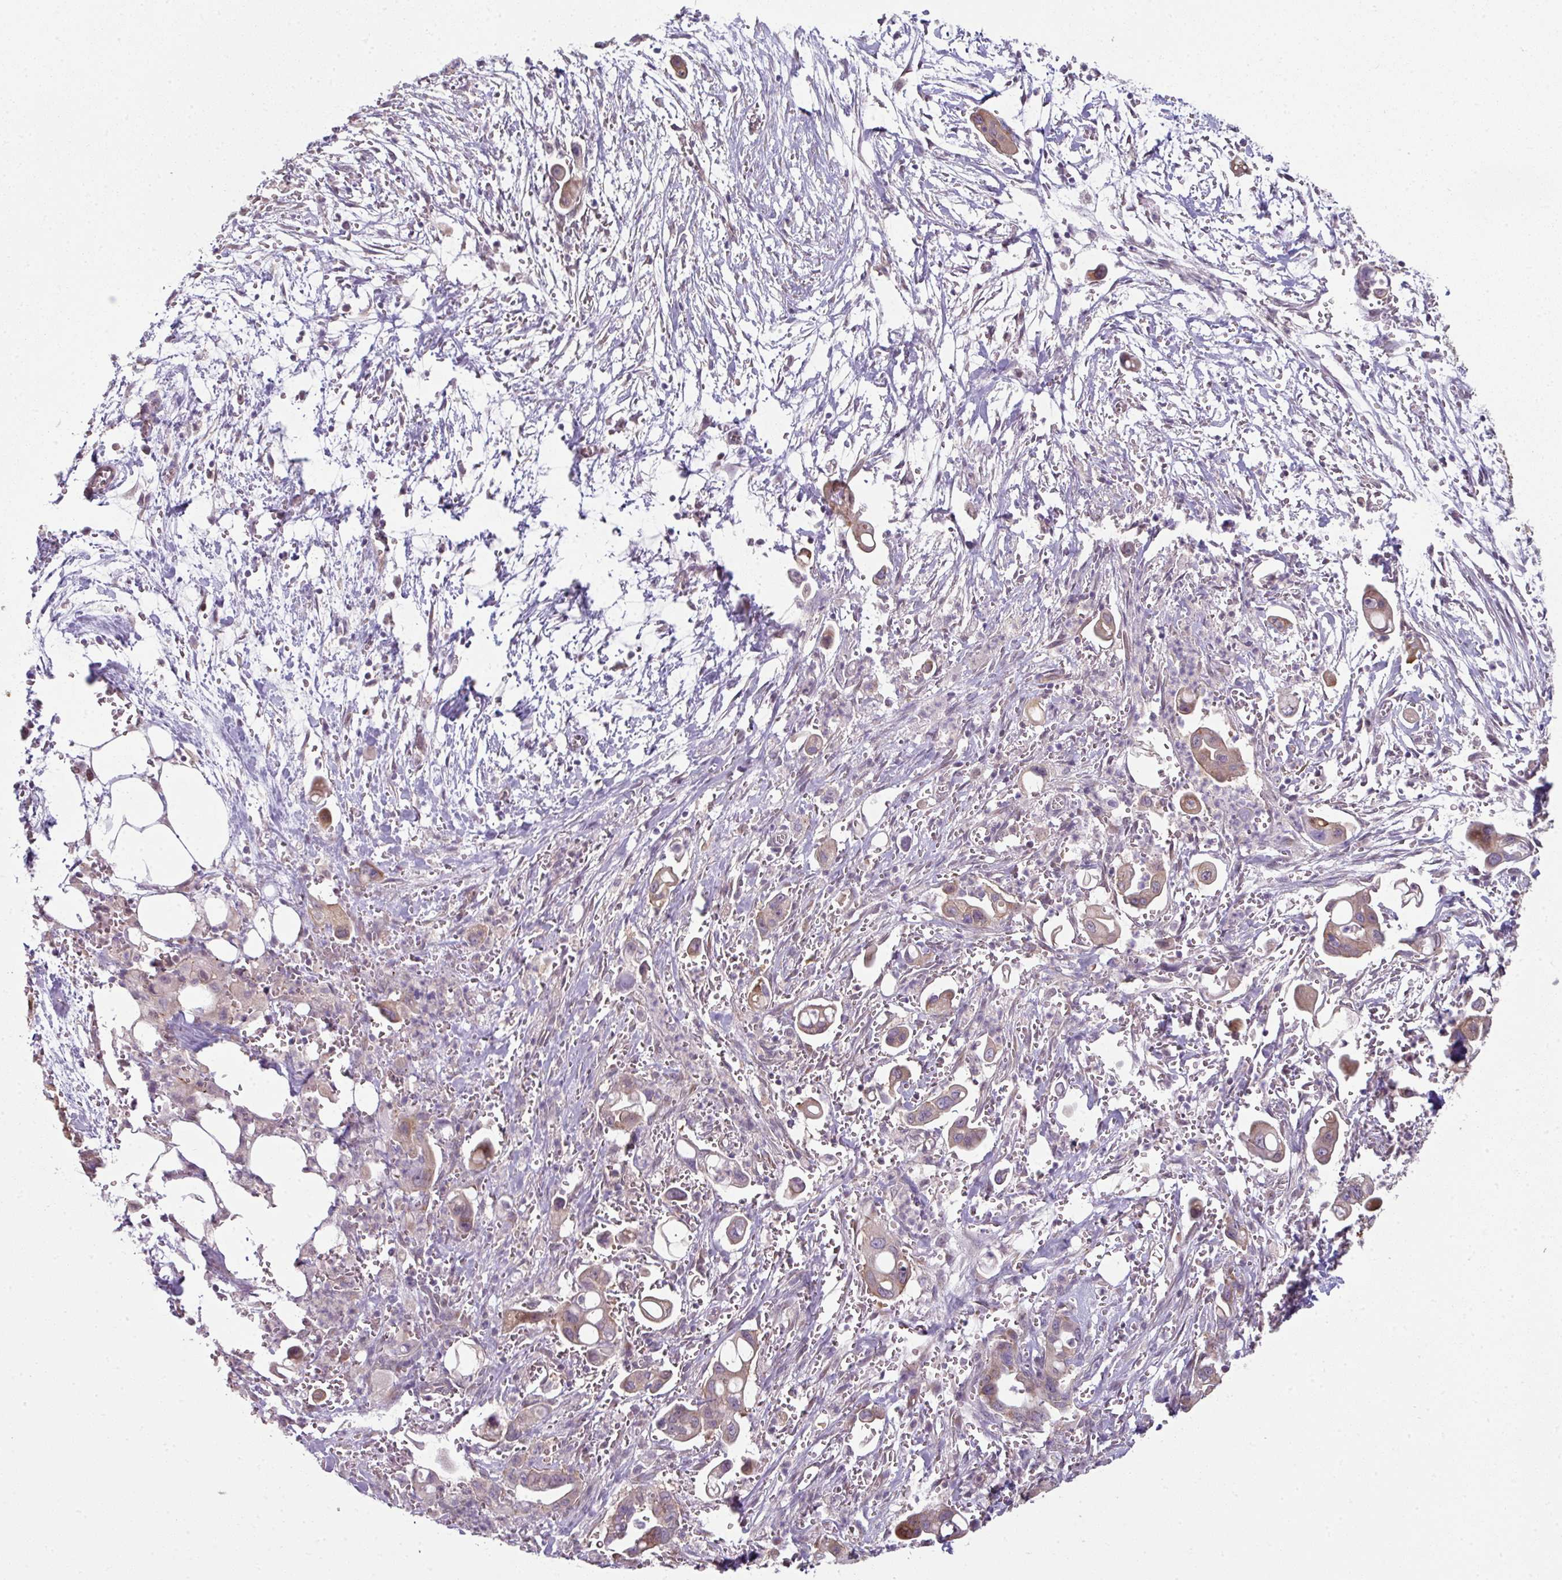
{"staining": {"intensity": "moderate", "quantity": "<25%", "location": "cytoplasmic/membranous"}, "tissue": "pancreatic cancer", "cell_type": "Tumor cells", "image_type": "cancer", "snomed": [{"axis": "morphology", "description": "Adenocarcinoma, NOS"}, {"axis": "topography", "description": "Pancreas"}], "caption": "This micrograph demonstrates pancreatic adenocarcinoma stained with IHC to label a protein in brown. The cytoplasmic/membranous of tumor cells show moderate positivity for the protein. Nuclei are counter-stained blue.", "gene": "C19orf33", "patient": {"sex": "male", "age": 61}}